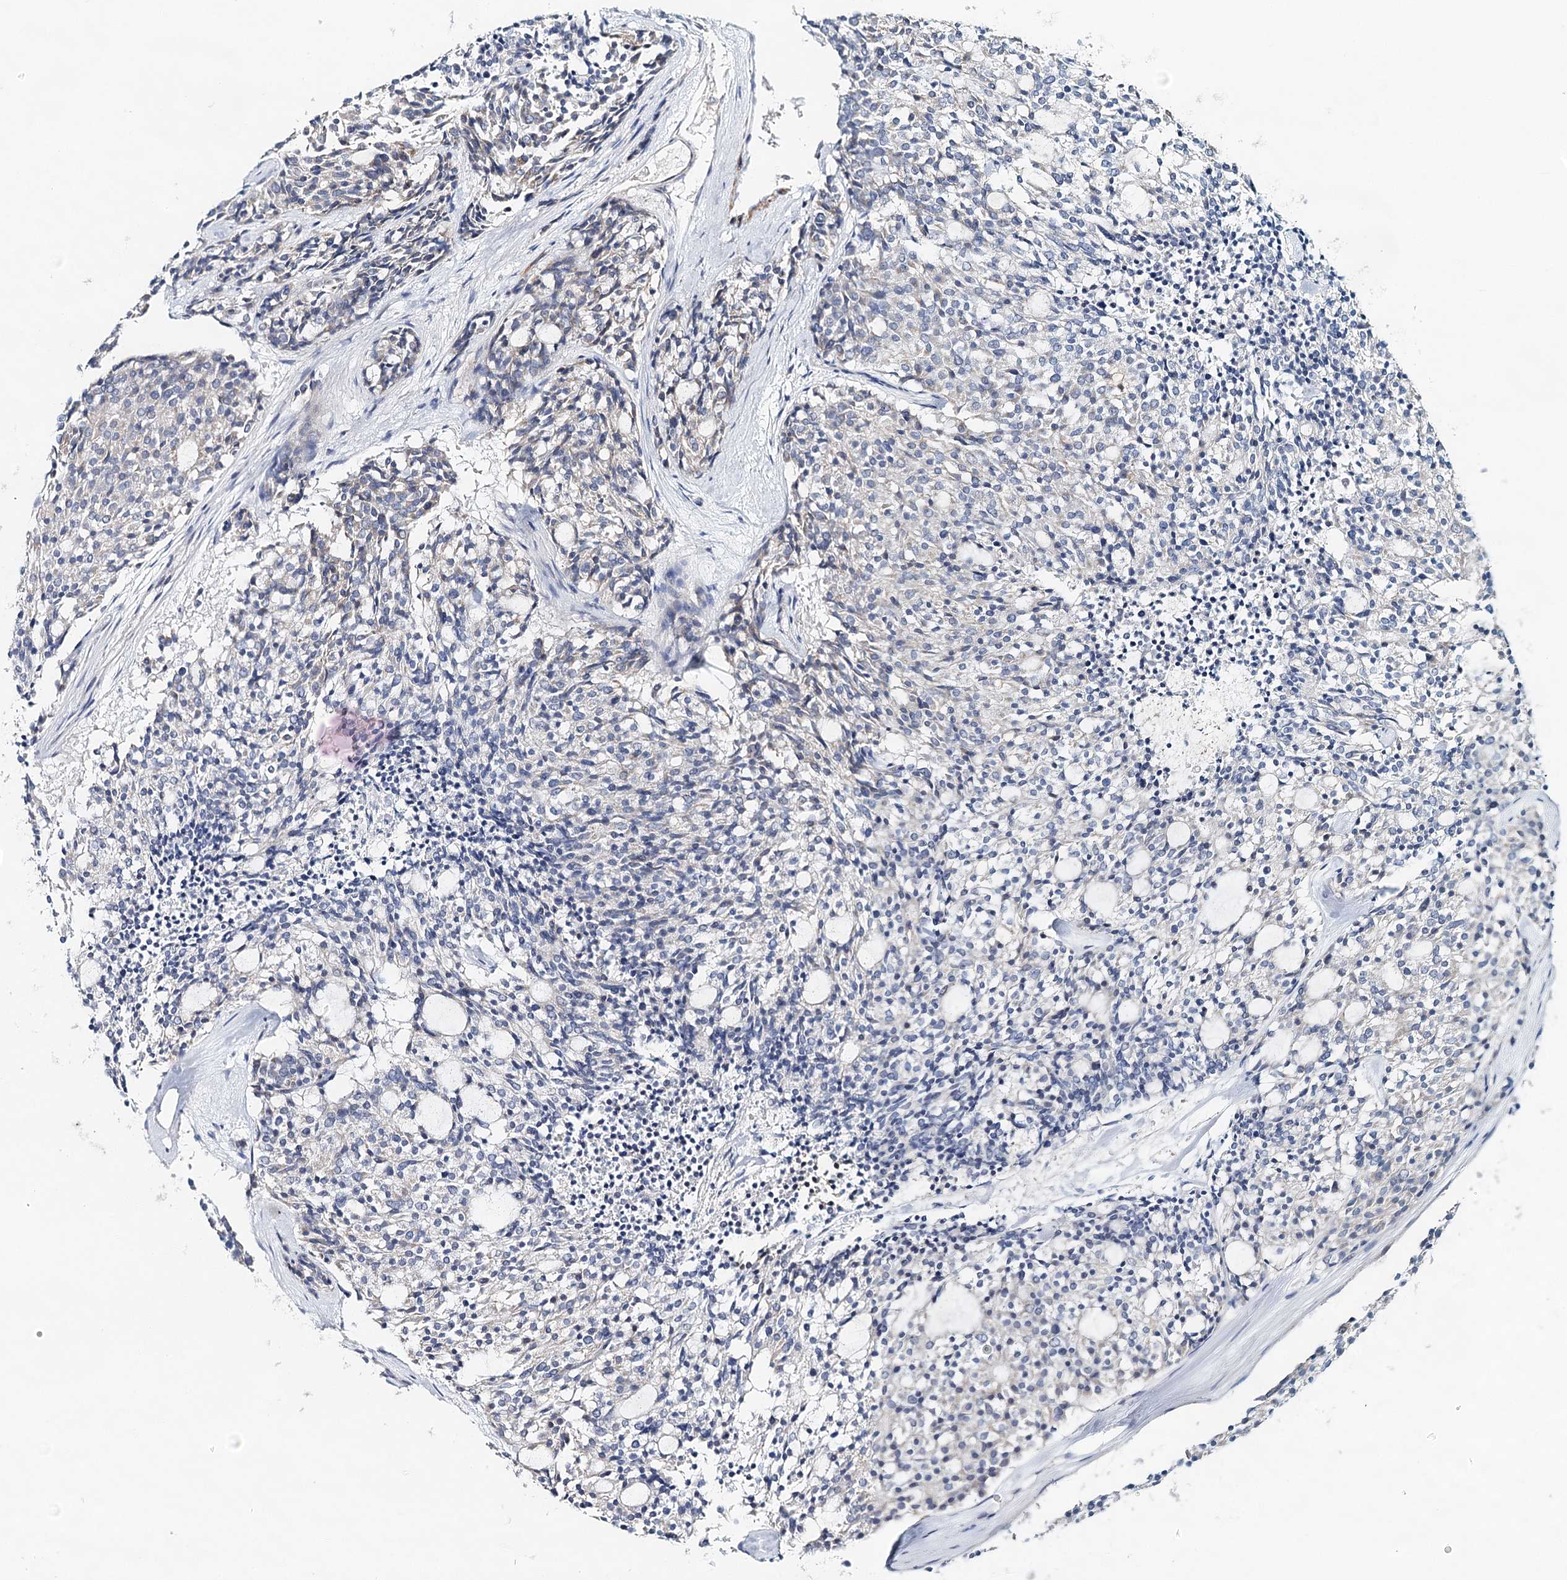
{"staining": {"intensity": "negative", "quantity": "none", "location": "none"}, "tissue": "carcinoid", "cell_type": "Tumor cells", "image_type": "cancer", "snomed": [{"axis": "morphology", "description": "Carcinoid, malignant, NOS"}, {"axis": "topography", "description": "Pancreas"}], "caption": "The IHC photomicrograph has no significant staining in tumor cells of carcinoid tissue.", "gene": "RBM43", "patient": {"sex": "female", "age": 54}}